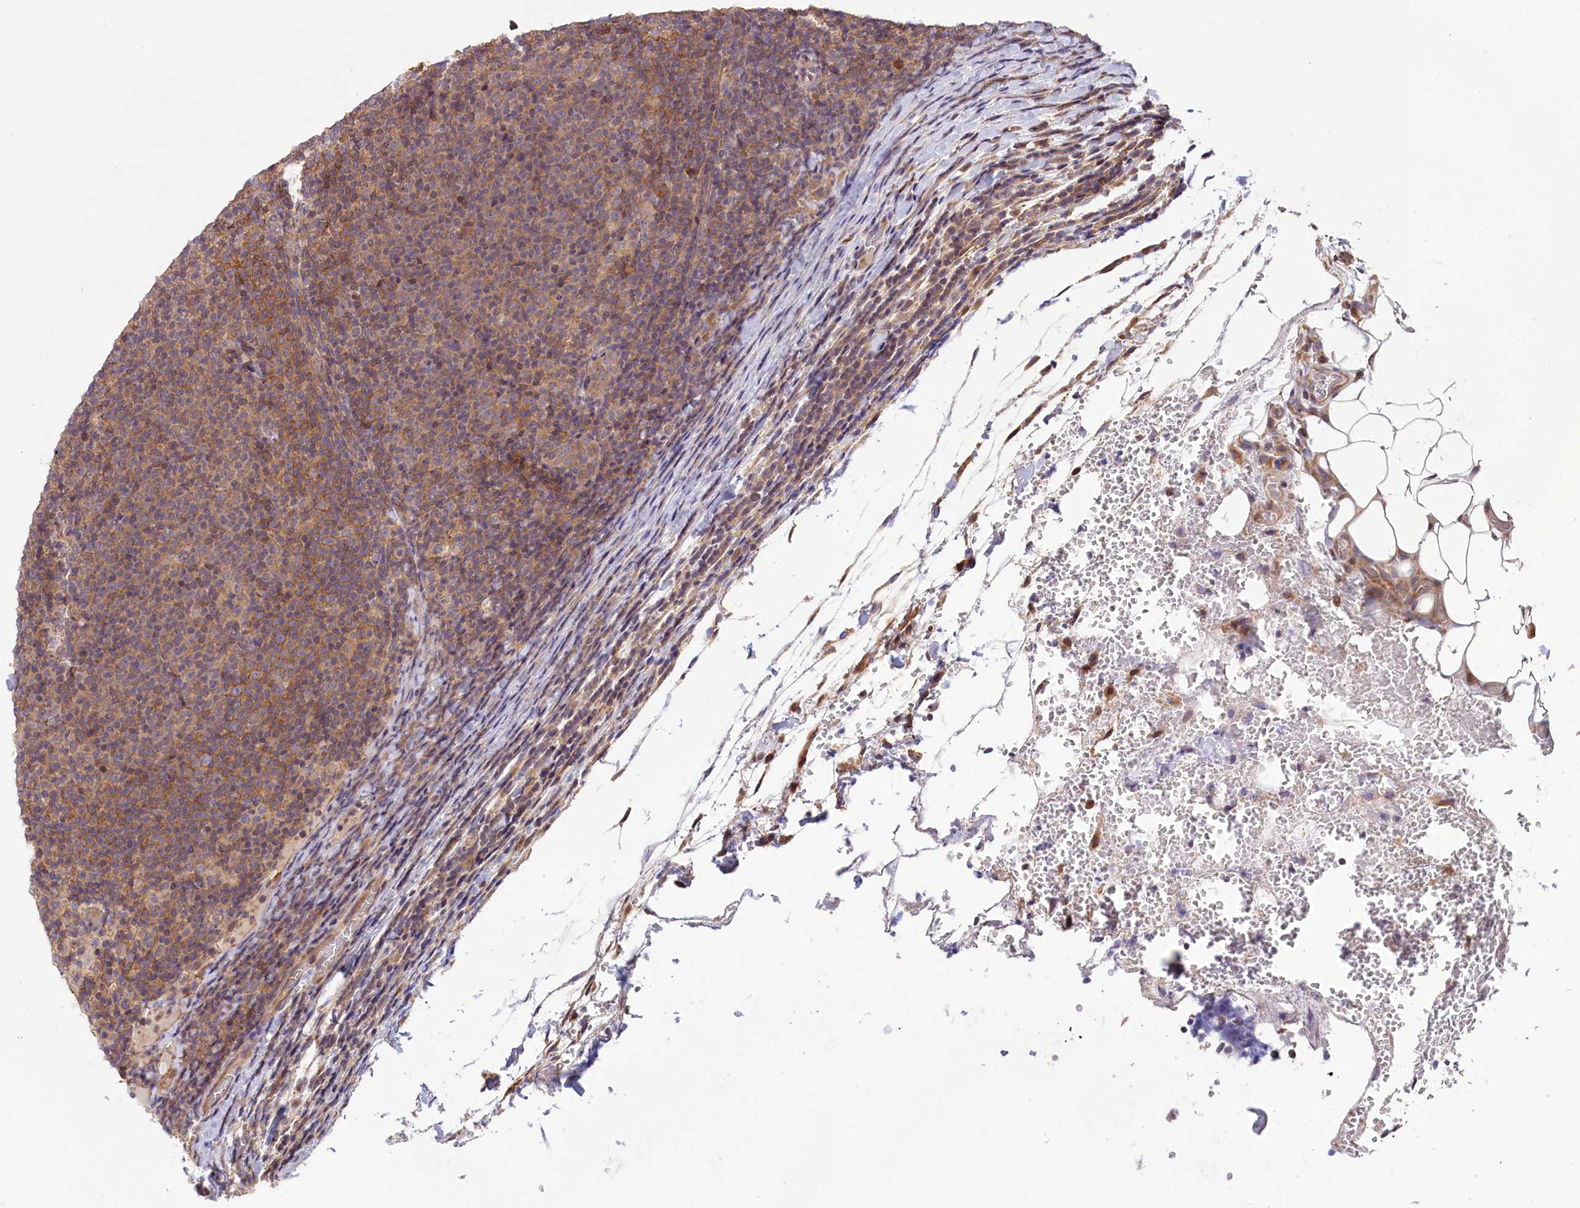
{"staining": {"intensity": "weak", "quantity": "25%-75%", "location": "cytoplasmic/membranous"}, "tissue": "lymphoma", "cell_type": "Tumor cells", "image_type": "cancer", "snomed": [{"axis": "morphology", "description": "Malignant lymphoma, non-Hodgkin's type, Low grade"}, {"axis": "topography", "description": "Lymph node"}], "caption": "A brown stain shows weak cytoplasmic/membranous positivity of a protein in human malignant lymphoma, non-Hodgkin's type (low-grade) tumor cells.", "gene": "RIC8A", "patient": {"sex": "male", "age": 66}}